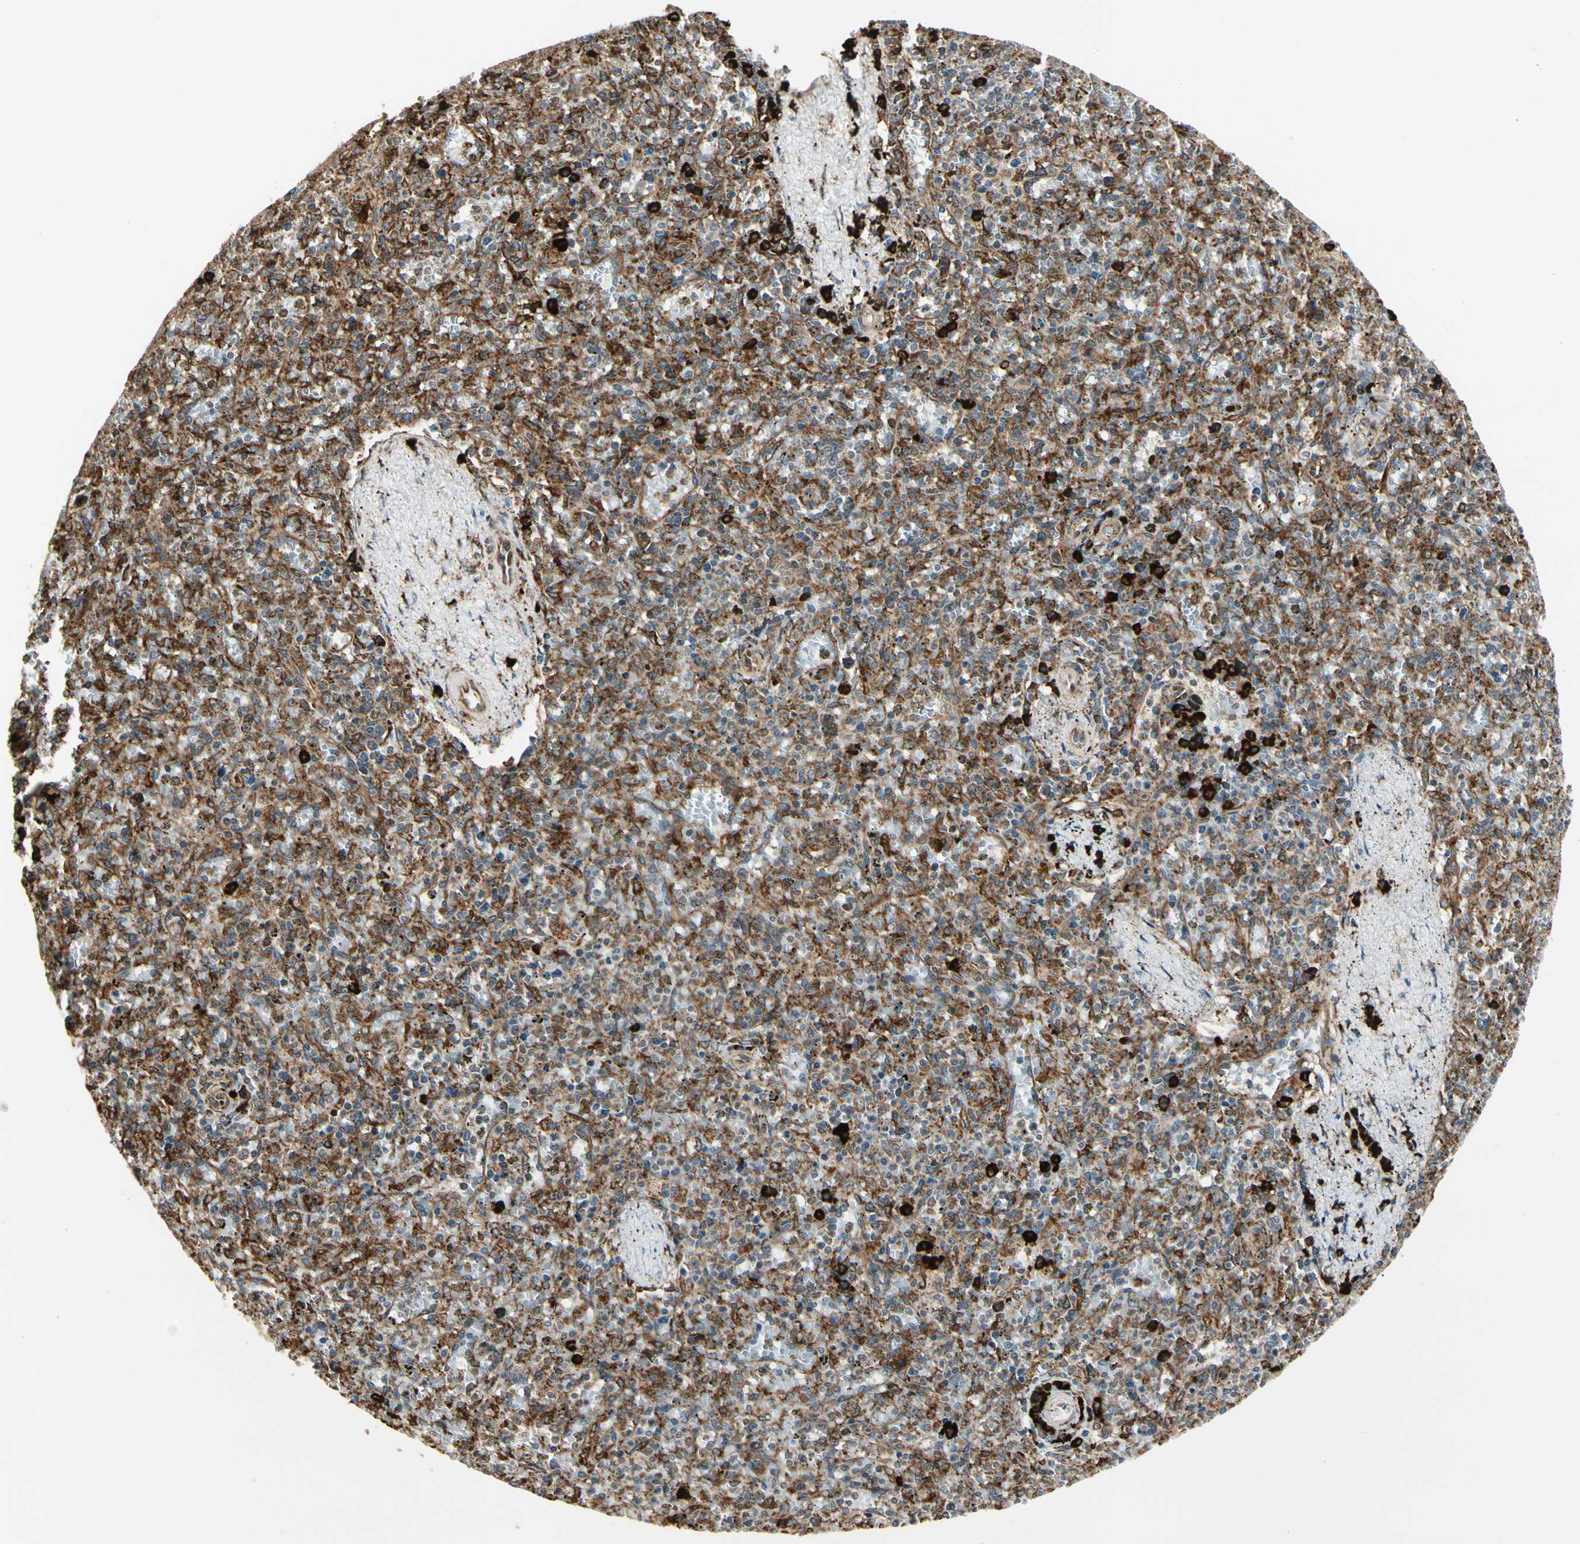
{"staining": {"intensity": "strong", "quantity": "<25%", "location": "cytoplasmic/membranous"}, "tissue": "spleen", "cell_type": "Cells in red pulp", "image_type": "normal", "snomed": [{"axis": "morphology", "description": "Normal tissue, NOS"}, {"axis": "topography", "description": "Spleen"}], "caption": "This micrograph shows IHC staining of unremarkable human spleen, with medium strong cytoplasmic/membranous expression in approximately <25% of cells in red pulp.", "gene": "HSP90B1", "patient": {"sex": "male", "age": 72}}